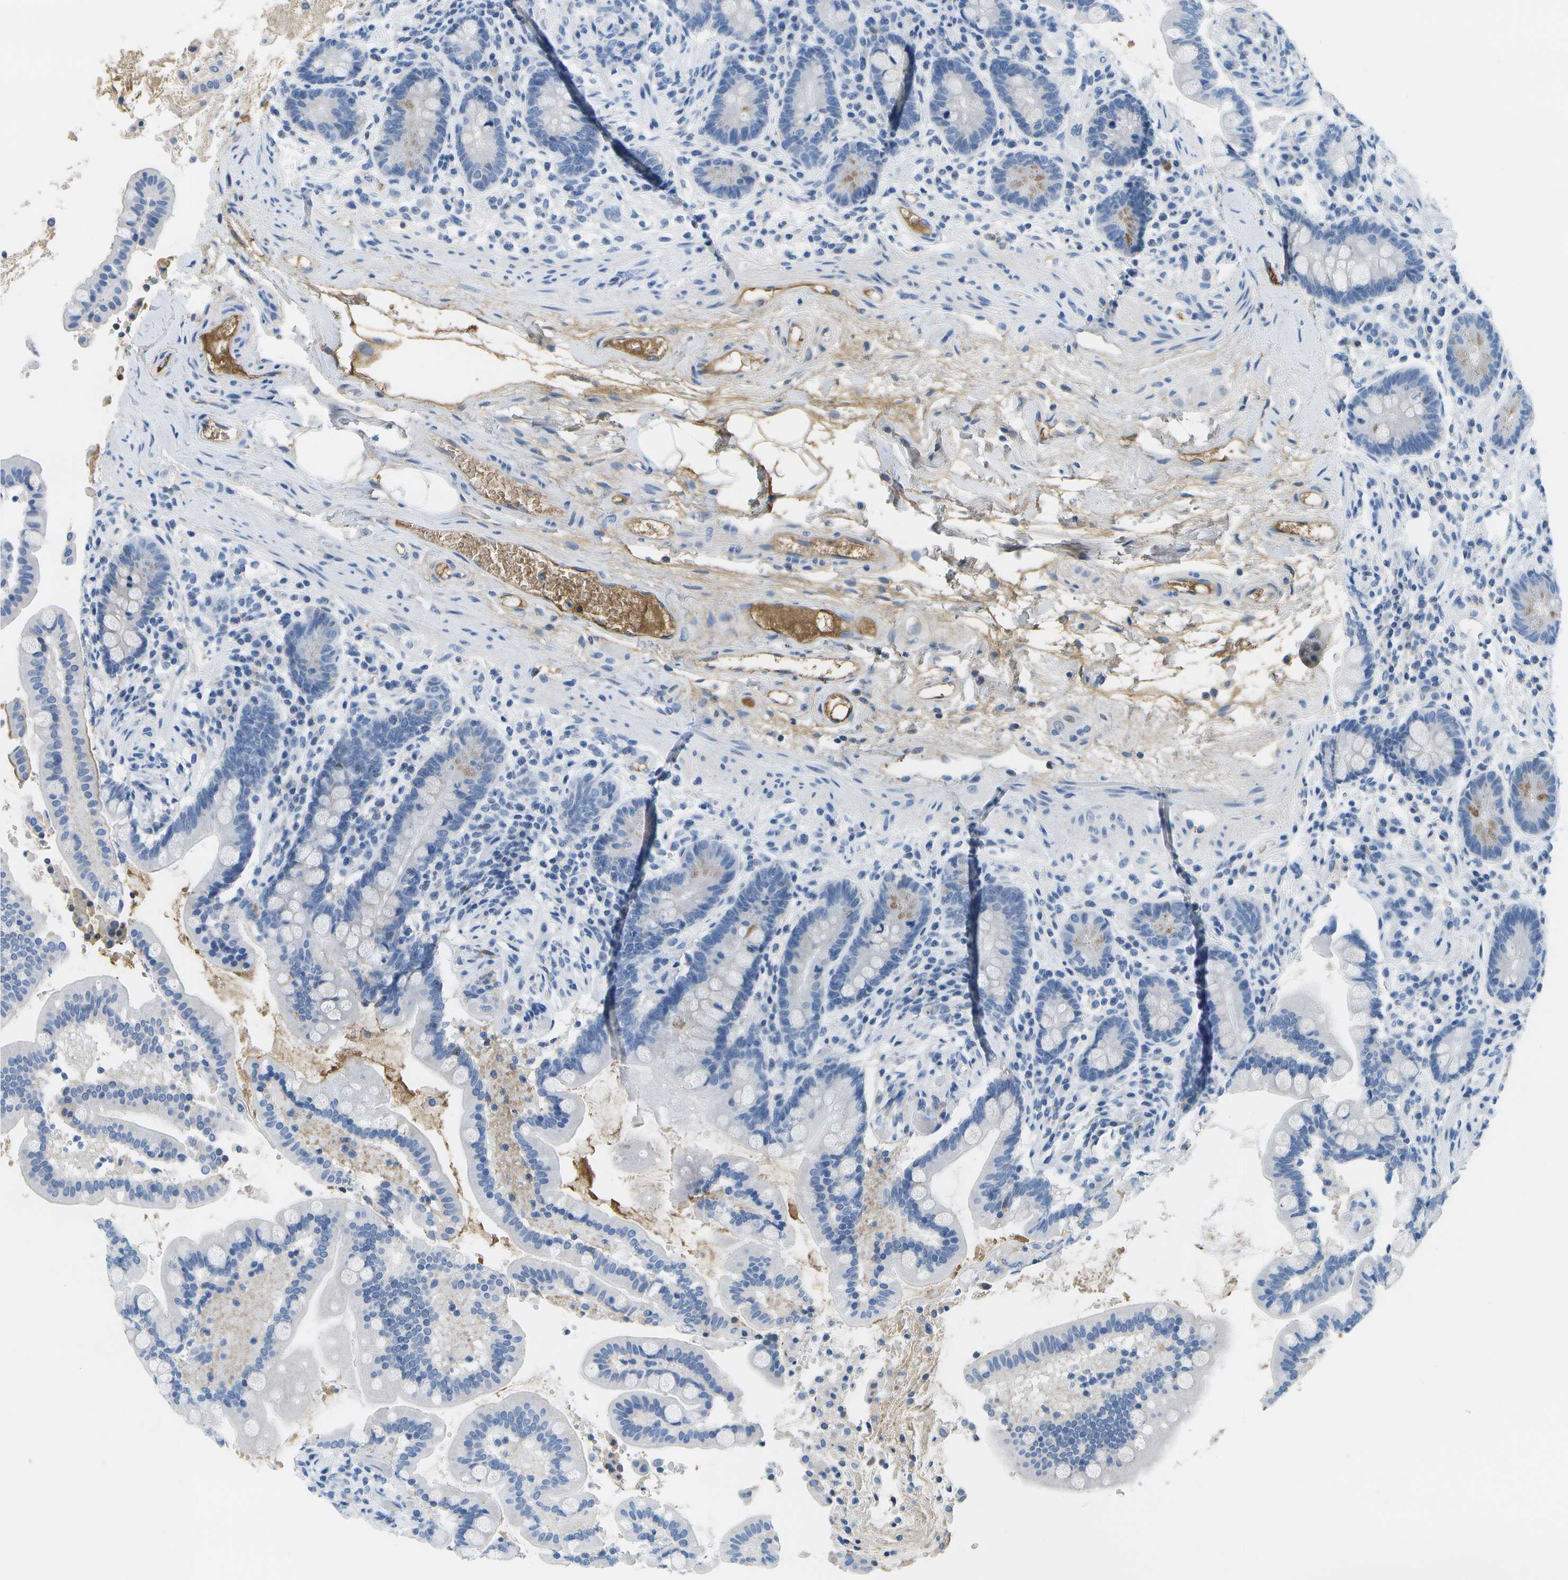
{"staining": {"intensity": "strong", "quantity": ">75%", "location": "cytoplasmic/membranous"}, "tissue": "colon", "cell_type": "Endothelial cells", "image_type": "normal", "snomed": [{"axis": "morphology", "description": "Normal tissue, NOS"}, {"axis": "topography", "description": "Colon"}], "caption": "Brown immunohistochemical staining in normal colon reveals strong cytoplasmic/membranous positivity in approximately >75% of endothelial cells.", "gene": "SERPINA1", "patient": {"sex": "male", "age": 73}}